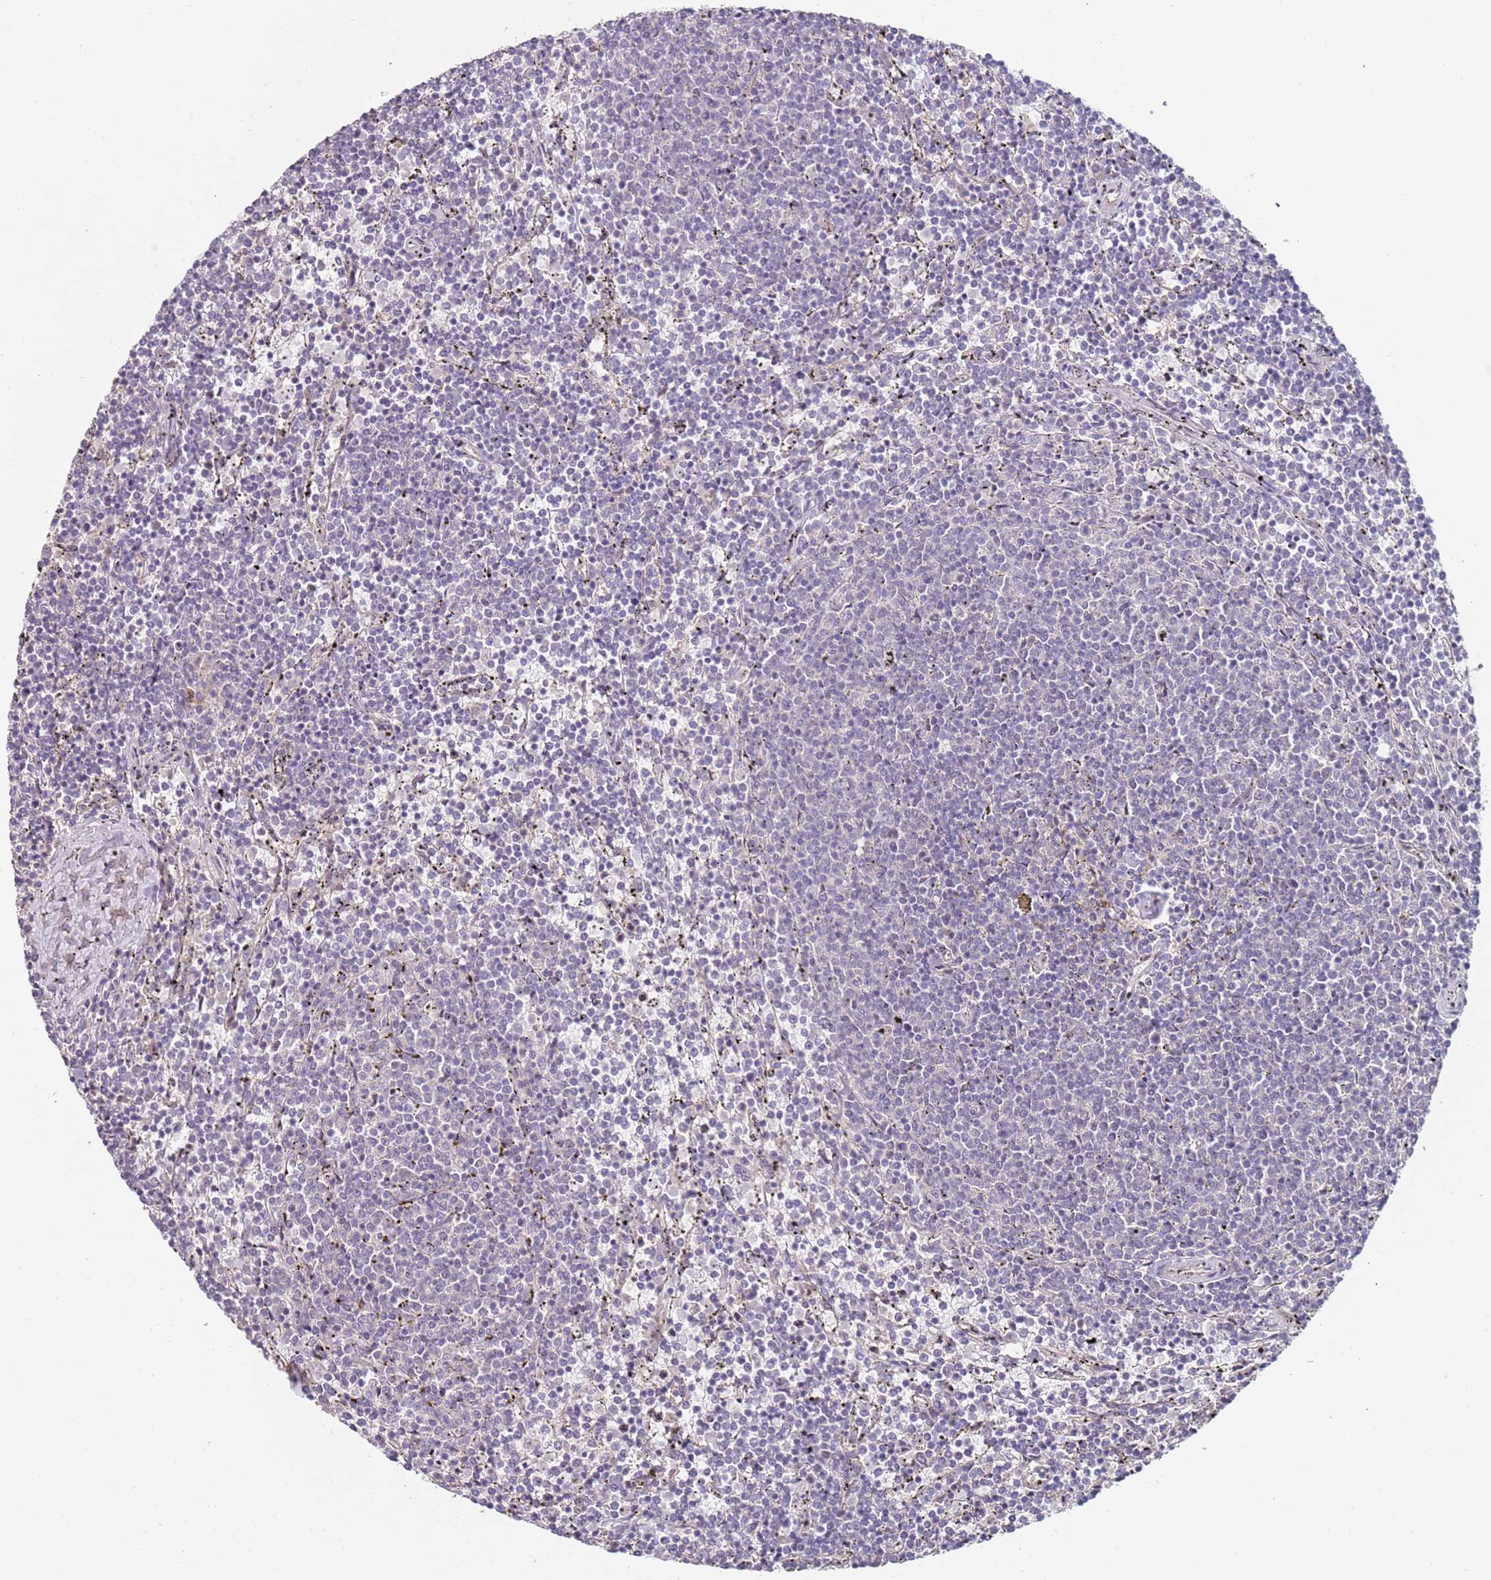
{"staining": {"intensity": "negative", "quantity": "none", "location": "none"}, "tissue": "lymphoma", "cell_type": "Tumor cells", "image_type": "cancer", "snomed": [{"axis": "morphology", "description": "Malignant lymphoma, non-Hodgkin's type, Low grade"}, {"axis": "topography", "description": "Spleen"}], "caption": "Tumor cells are negative for brown protein staining in malignant lymphoma, non-Hodgkin's type (low-grade). Brightfield microscopy of IHC stained with DAB (brown) and hematoxylin (blue), captured at high magnification.", "gene": "WDR93", "patient": {"sex": "female", "age": 50}}